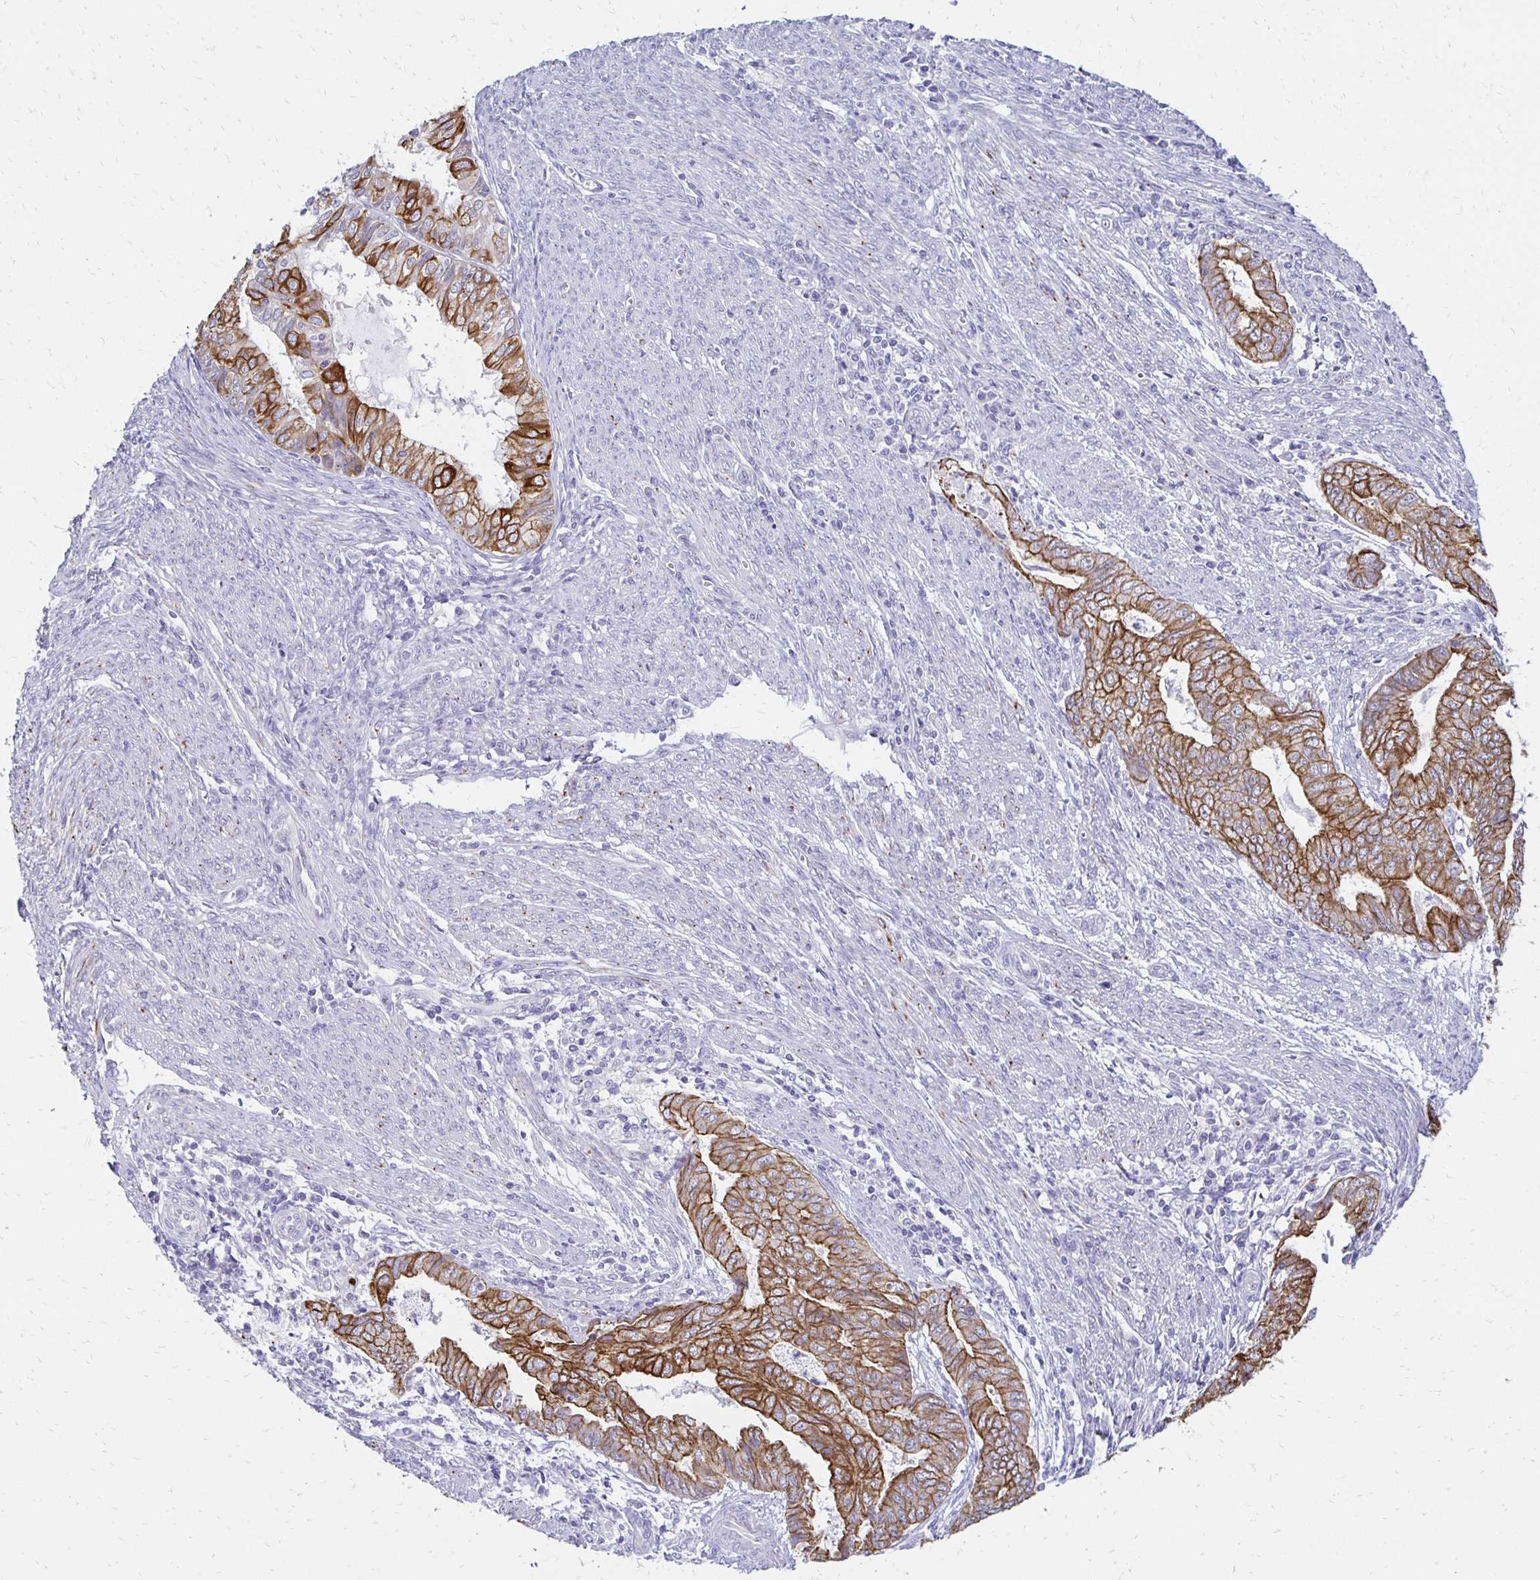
{"staining": {"intensity": "moderate", "quantity": ">75%", "location": "cytoplasmic/membranous"}, "tissue": "endometrial cancer", "cell_type": "Tumor cells", "image_type": "cancer", "snomed": [{"axis": "morphology", "description": "Adenocarcinoma, NOS"}, {"axis": "topography", "description": "Endometrium"}], "caption": "Endometrial cancer was stained to show a protein in brown. There is medium levels of moderate cytoplasmic/membranous expression in about >75% of tumor cells. (brown staining indicates protein expression, while blue staining denotes nuclei).", "gene": "C1QTNF2", "patient": {"sex": "female", "age": 79}}